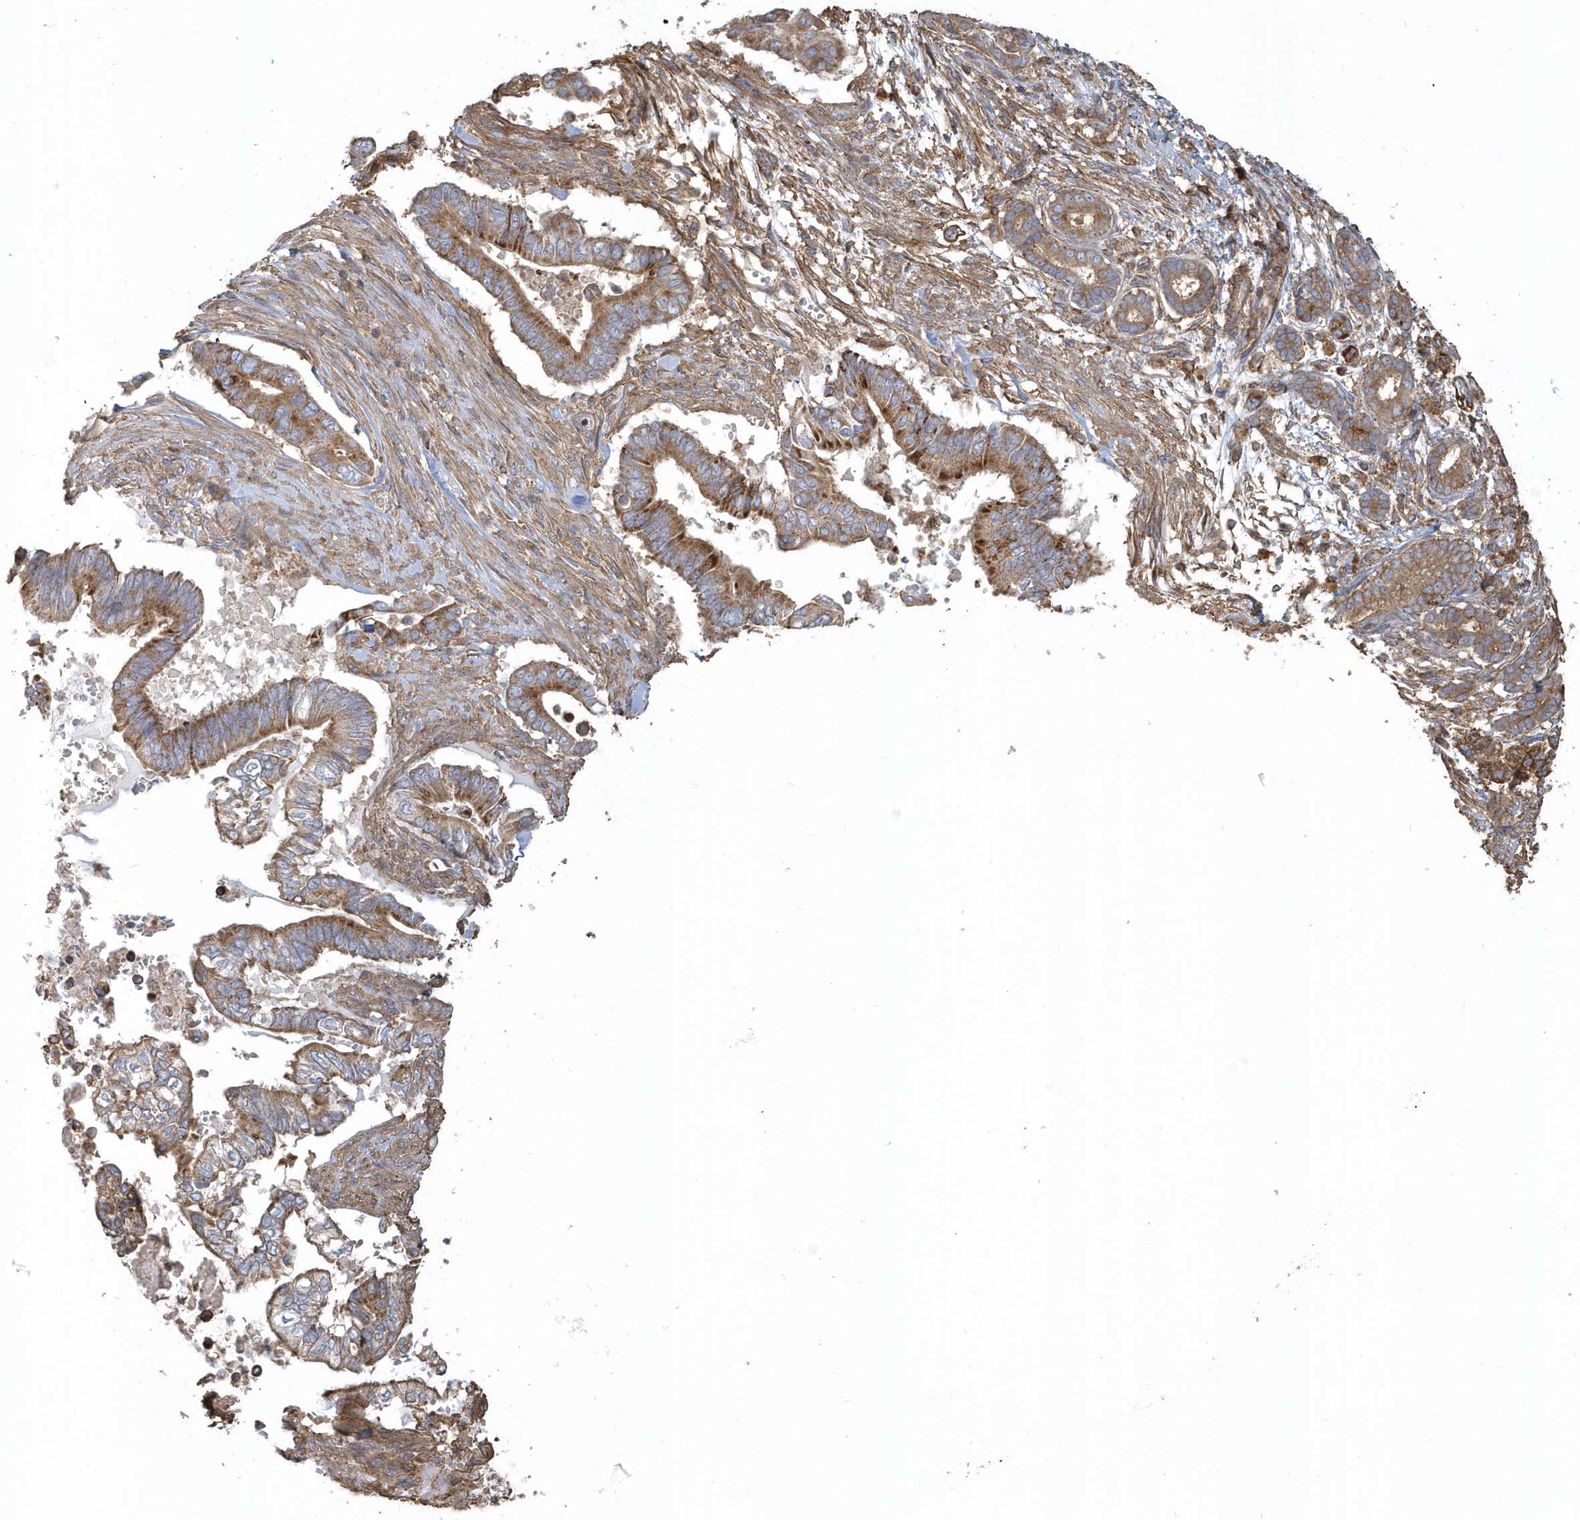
{"staining": {"intensity": "moderate", "quantity": ">75%", "location": "cytoplasmic/membranous"}, "tissue": "pancreatic cancer", "cell_type": "Tumor cells", "image_type": "cancer", "snomed": [{"axis": "morphology", "description": "Adenocarcinoma, NOS"}, {"axis": "topography", "description": "Pancreas"}], "caption": "High-magnification brightfield microscopy of pancreatic cancer stained with DAB (3,3'-diaminobenzidine) (brown) and counterstained with hematoxylin (blue). tumor cells exhibit moderate cytoplasmic/membranous staining is identified in approximately>75% of cells.", "gene": "TRAIP", "patient": {"sex": "male", "age": 68}}